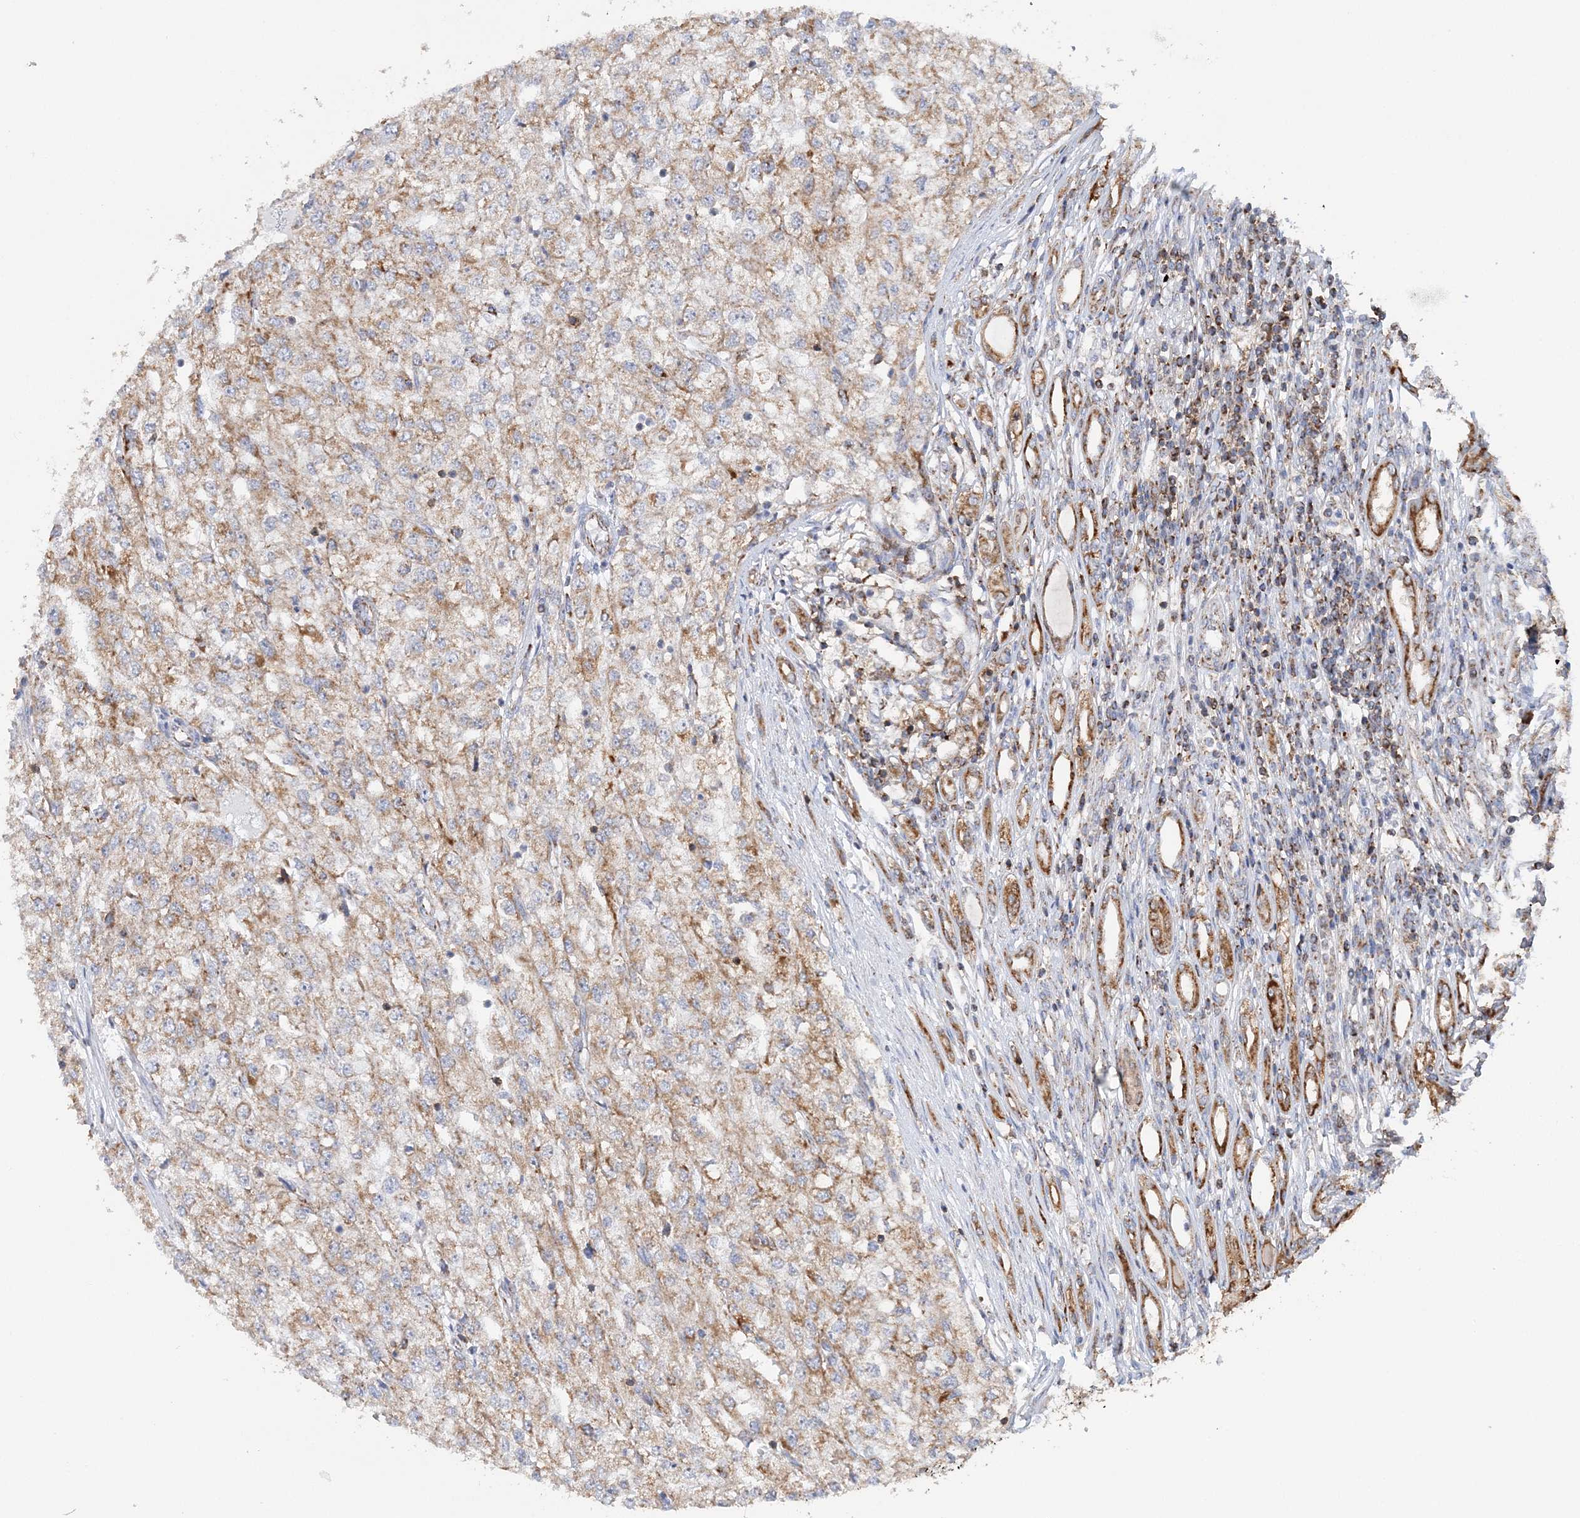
{"staining": {"intensity": "weak", "quantity": ">75%", "location": "cytoplasmic/membranous"}, "tissue": "renal cancer", "cell_type": "Tumor cells", "image_type": "cancer", "snomed": [{"axis": "morphology", "description": "Adenocarcinoma, NOS"}, {"axis": "topography", "description": "Kidney"}], "caption": "This histopathology image demonstrates immunohistochemistry (IHC) staining of human renal cancer, with low weak cytoplasmic/membranous expression in about >75% of tumor cells.", "gene": "TTC32", "patient": {"sex": "female", "age": 54}}